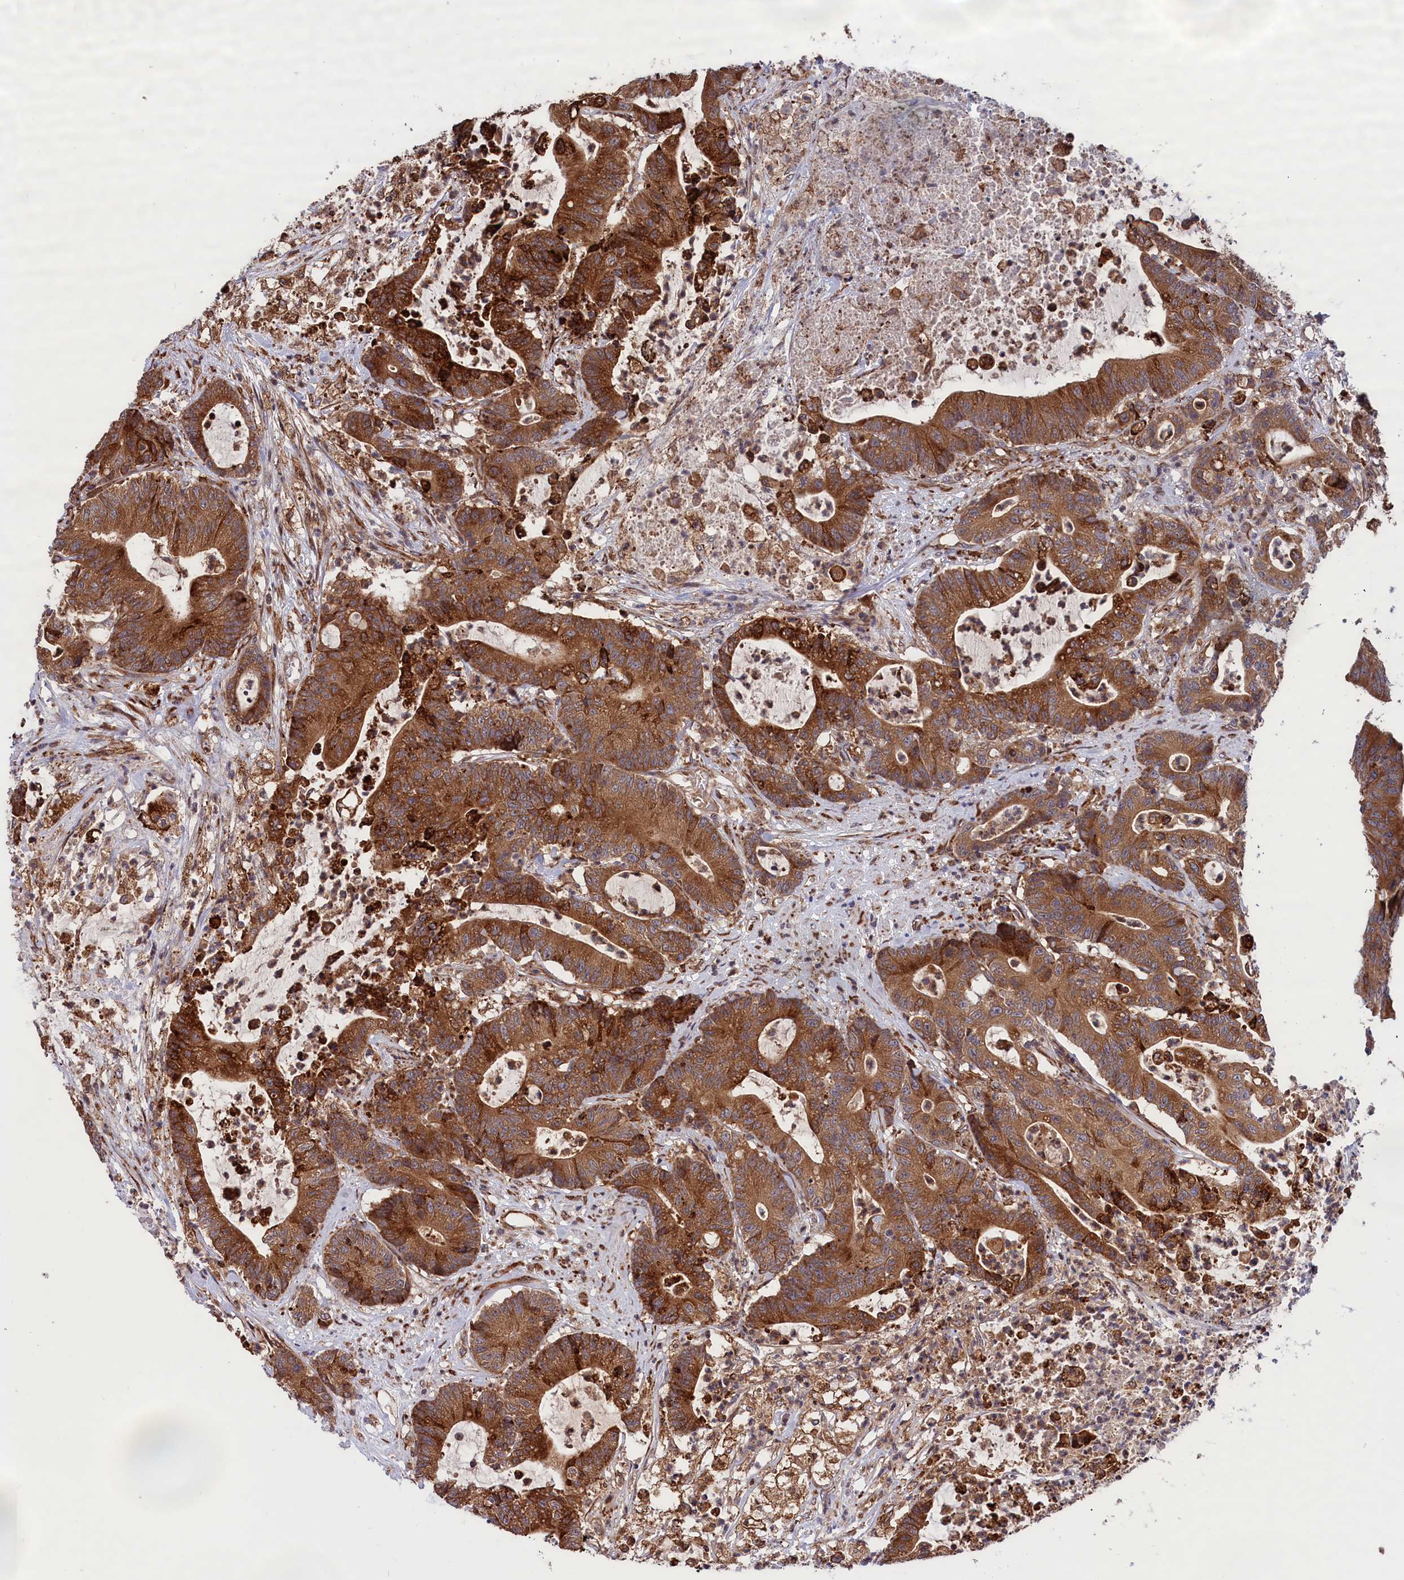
{"staining": {"intensity": "moderate", "quantity": ">75%", "location": "cytoplasmic/membranous"}, "tissue": "colorectal cancer", "cell_type": "Tumor cells", "image_type": "cancer", "snomed": [{"axis": "morphology", "description": "Adenocarcinoma, NOS"}, {"axis": "topography", "description": "Colon"}], "caption": "Protein staining by immunohistochemistry (IHC) exhibits moderate cytoplasmic/membranous positivity in about >75% of tumor cells in colorectal cancer. The staining was performed using DAB to visualize the protein expression in brown, while the nuclei were stained in blue with hematoxylin (Magnification: 20x).", "gene": "PLA2G4C", "patient": {"sex": "female", "age": 84}}